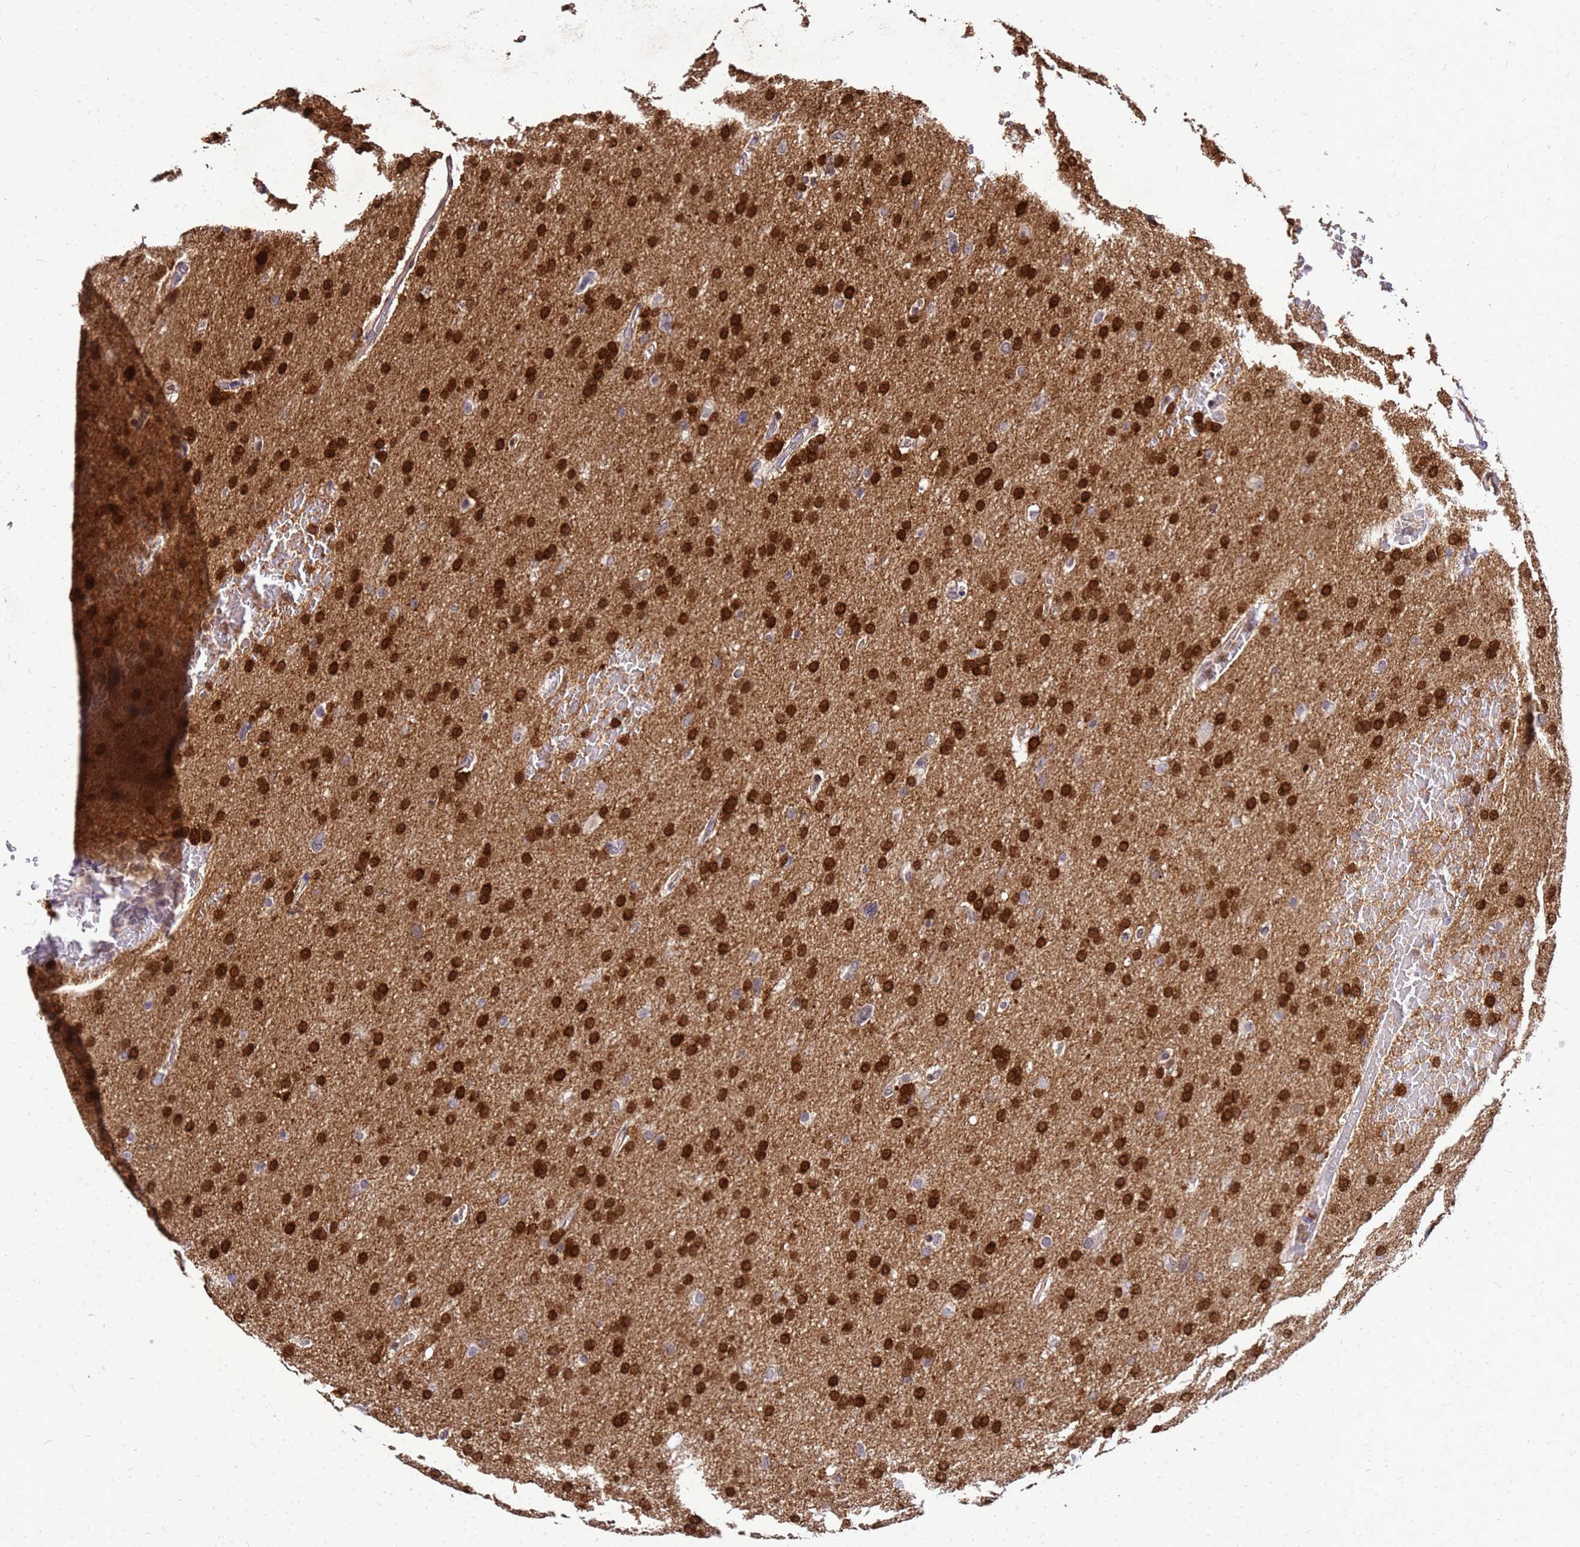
{"staining": {"intensity": "strong", "quantity": ">75%", "location": "cytoplasmic/membranous,nuclear"}, "tissue": "glioma", "cell_type": "Tumor cells", "image_type": "cancer", "snomed": [{"axis": "morphology", "description": "Glioma, malignant, High grade"}, {"axis": "topography", "description": "Cerebral cortex"}], "caption": "High-grade glioma (malignant) stained with DAB immunohistochemistry (IHC) displays high levels of strong cytoplasmic/membranous and nuclear staining in approximately >75% of tumor cells.", "gene": "DBNDD2", "patient": {"sex": "female", "age": 36}}